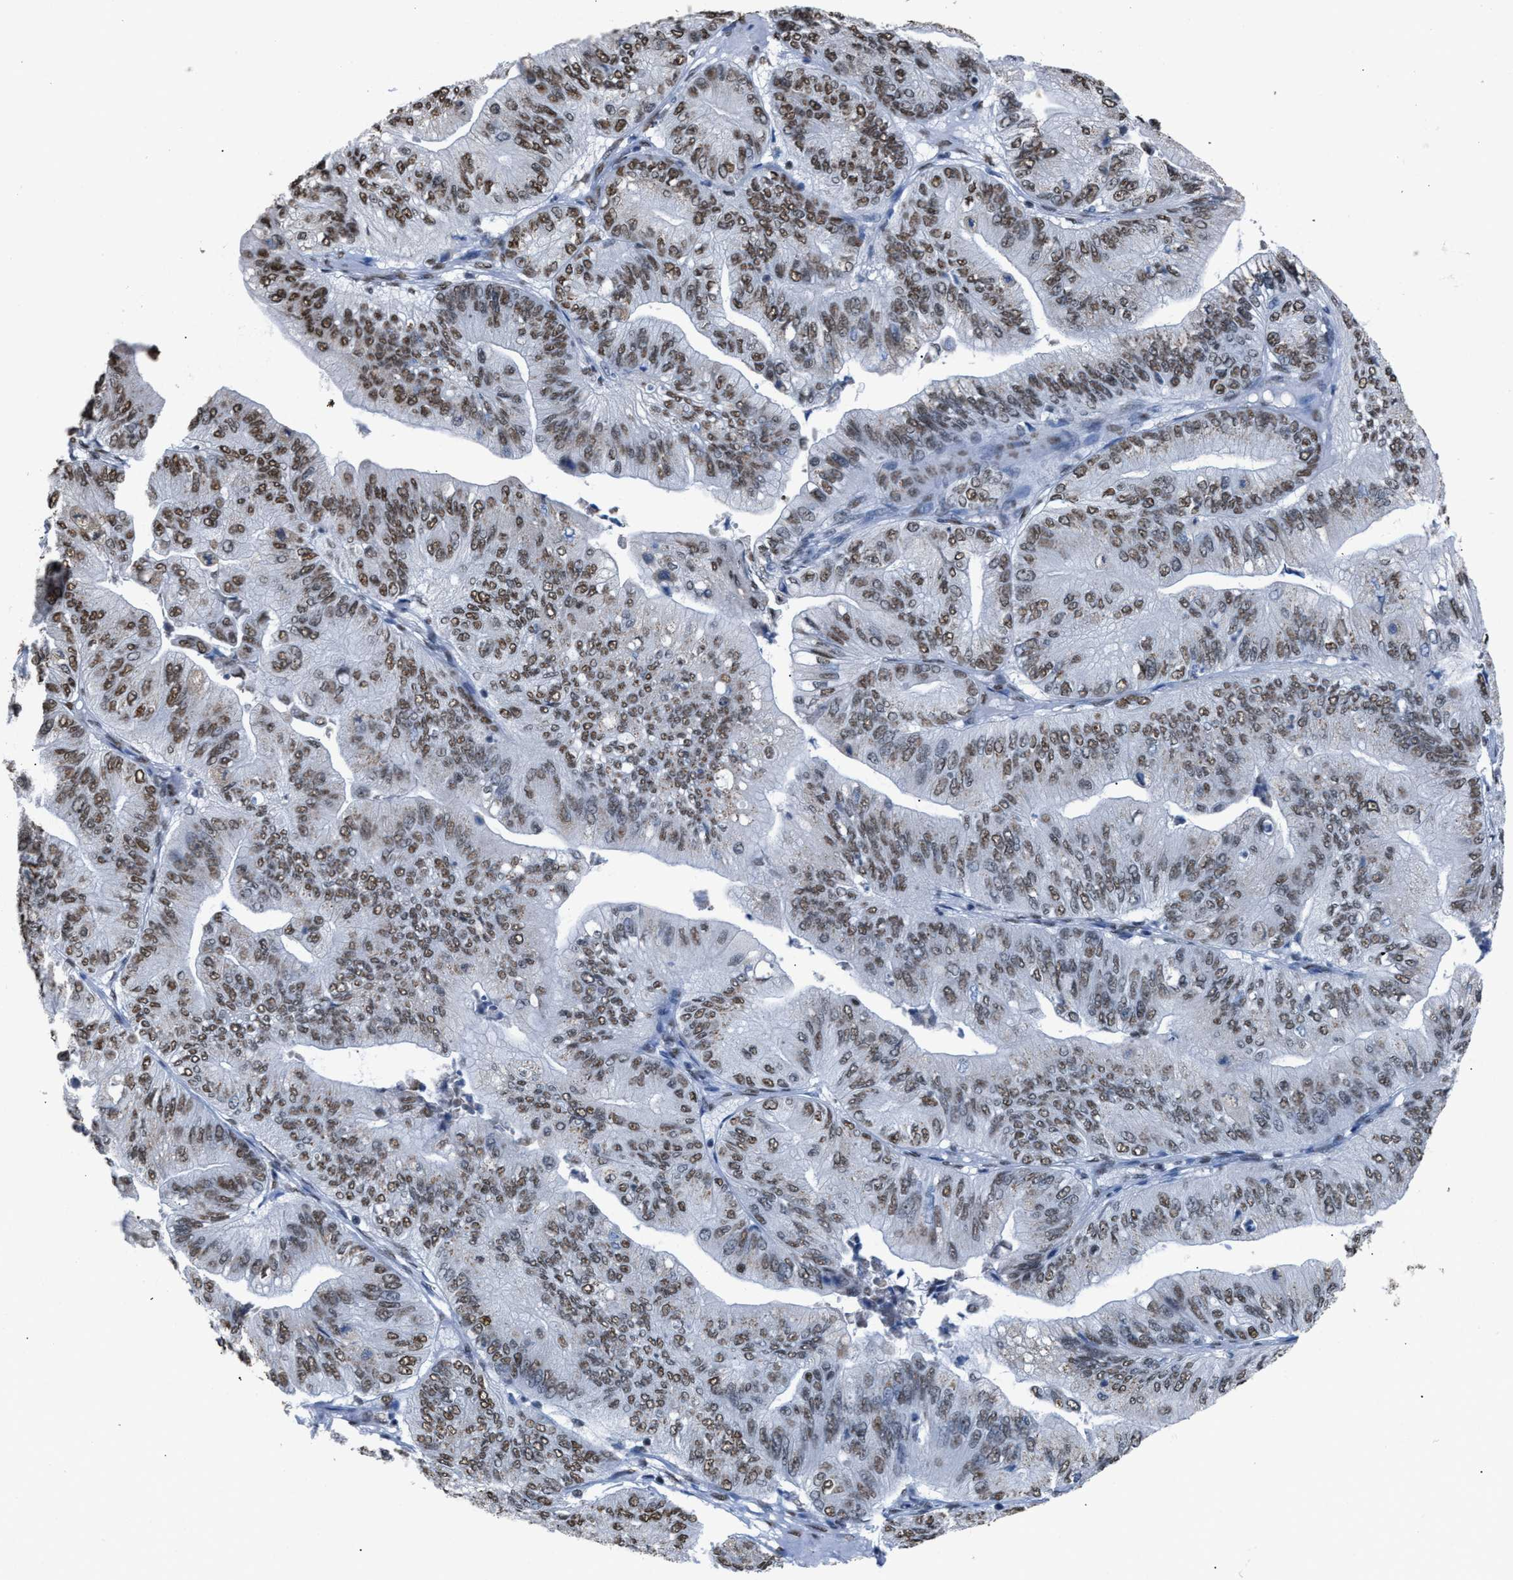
{"staining": {"intensity": "moderate", "quantity": ">75%", "location": "nuclear"}, "tissue": "ovarian cancer", "cell_type": "Tumor cells", "image_type": "cancer", "snomed": [{"axis": "morphology", "description": "Cystadenocarcinoma, mucinous, NOS"}, {"axis": "topography", "description": "Ovary"}], "caption": "An immunohistochemistry histopathology image of neoplastic tissue is shown. Protein staining in brown labels moderate nuclear positivity in ovarian mucinous cystadenocarcinoma within tumor cells.", "gene": "CCAR2", "patient": {"sex": "female", "age": 61}}